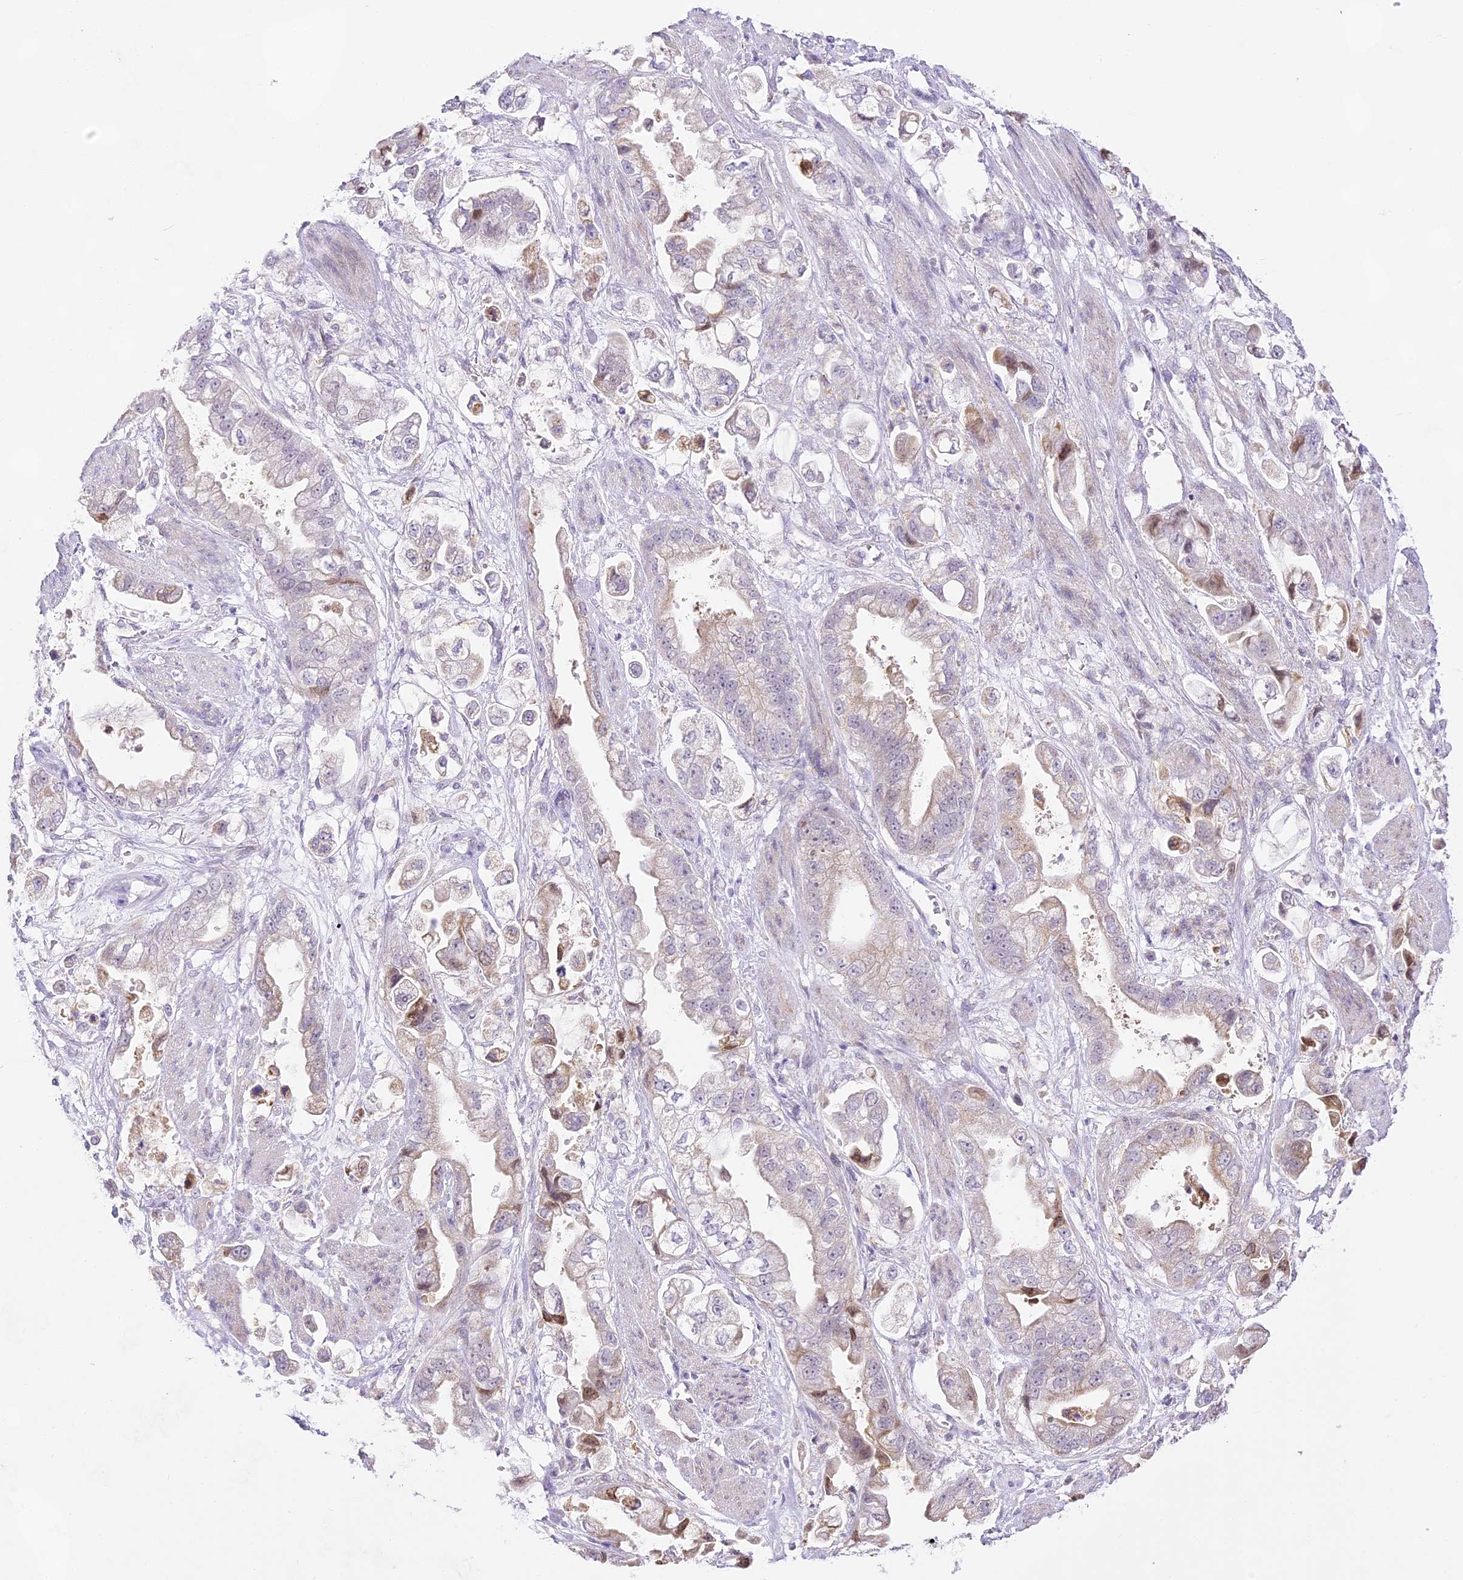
{"staining": {"intensity": "weak", "quantity": "<25%", "location": "cytoplasmic/membranous"}, "tissue": "stomach cancer", "cell_type": "Tumor cells", "image_type": "cancer", "snomed": [{"axis": "morphology", "description": "Adenocarcinoma, NOS"}, {"axis": "topography", "description": "Stomach"}], "caption": "An image of human adenocarcinoma (stomach) is negative for staining in tumor cells.", "gene": "CCDC30", "patient": {"sex": "male", "age": 62}}